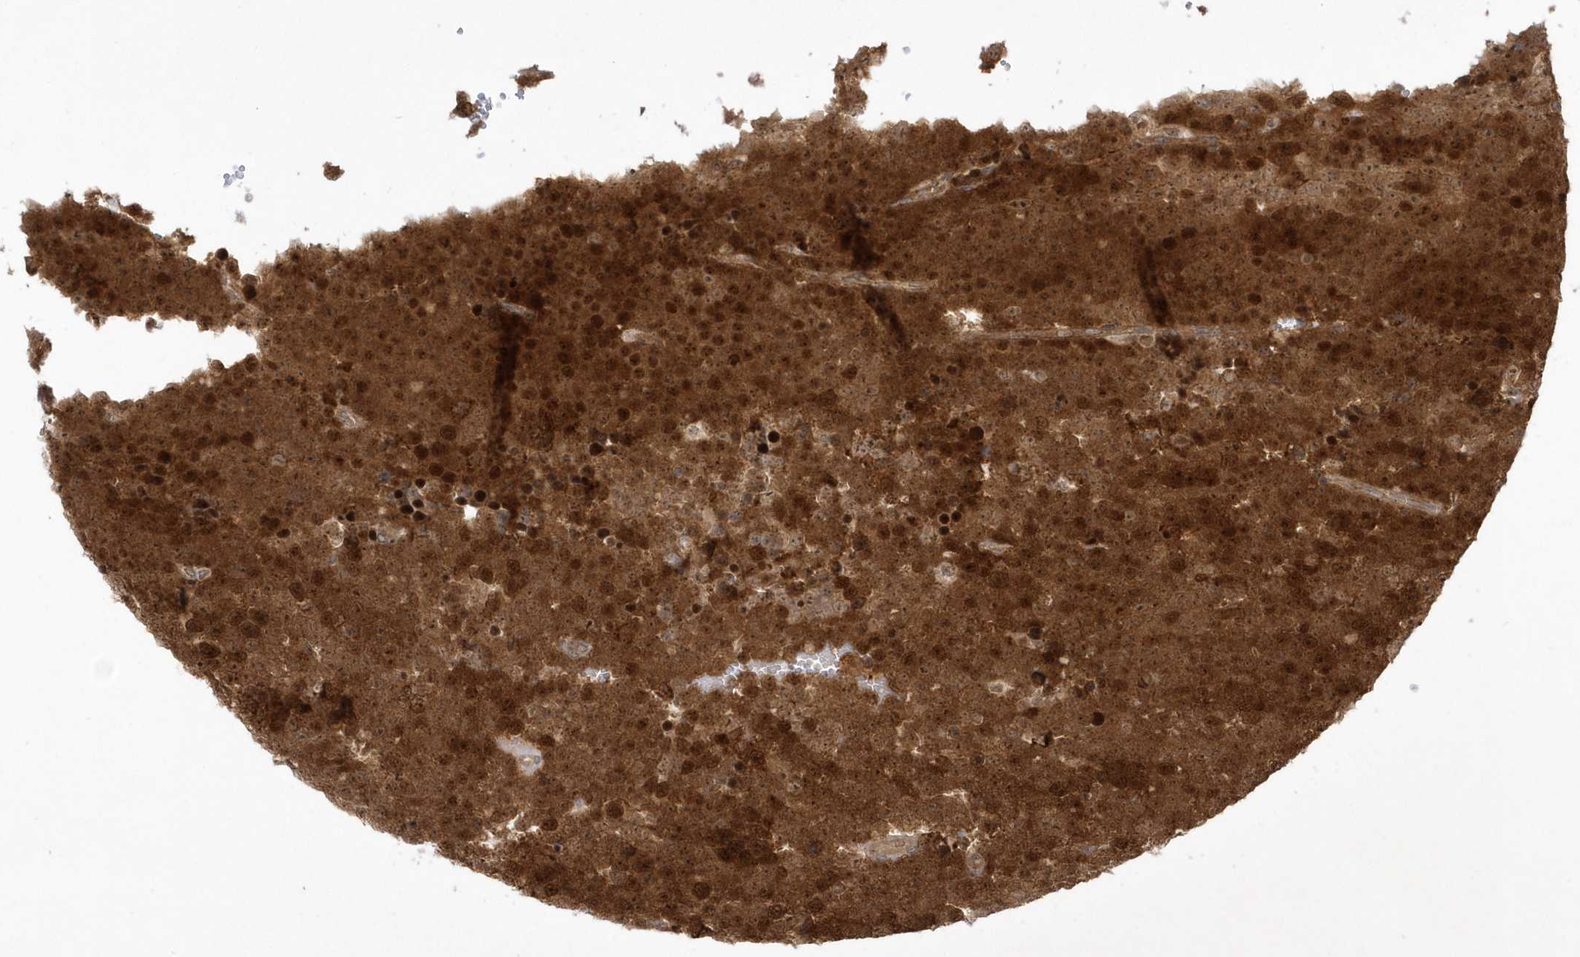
{"staining": {"intensity": "strong", "quantity": ">75%", "location": "cytoplasmic/membranous,nuclear"}, "tissue": "testis cancer", "cell_type": "Tumor cells", "image_type": "cancer", "snomed": [{"axis": "morphology", "description": "Seminoma, NOS"}, {"axis": "topography", "description": "Testis"}], "caption": "This is an image of IHC staining of seminoma (testis), which shows strong expression in the cytoplasmic/membranous and nuclear of tumor cells.", "gene": "NAF1", "patient": {"sex": "male", "age": 71}}